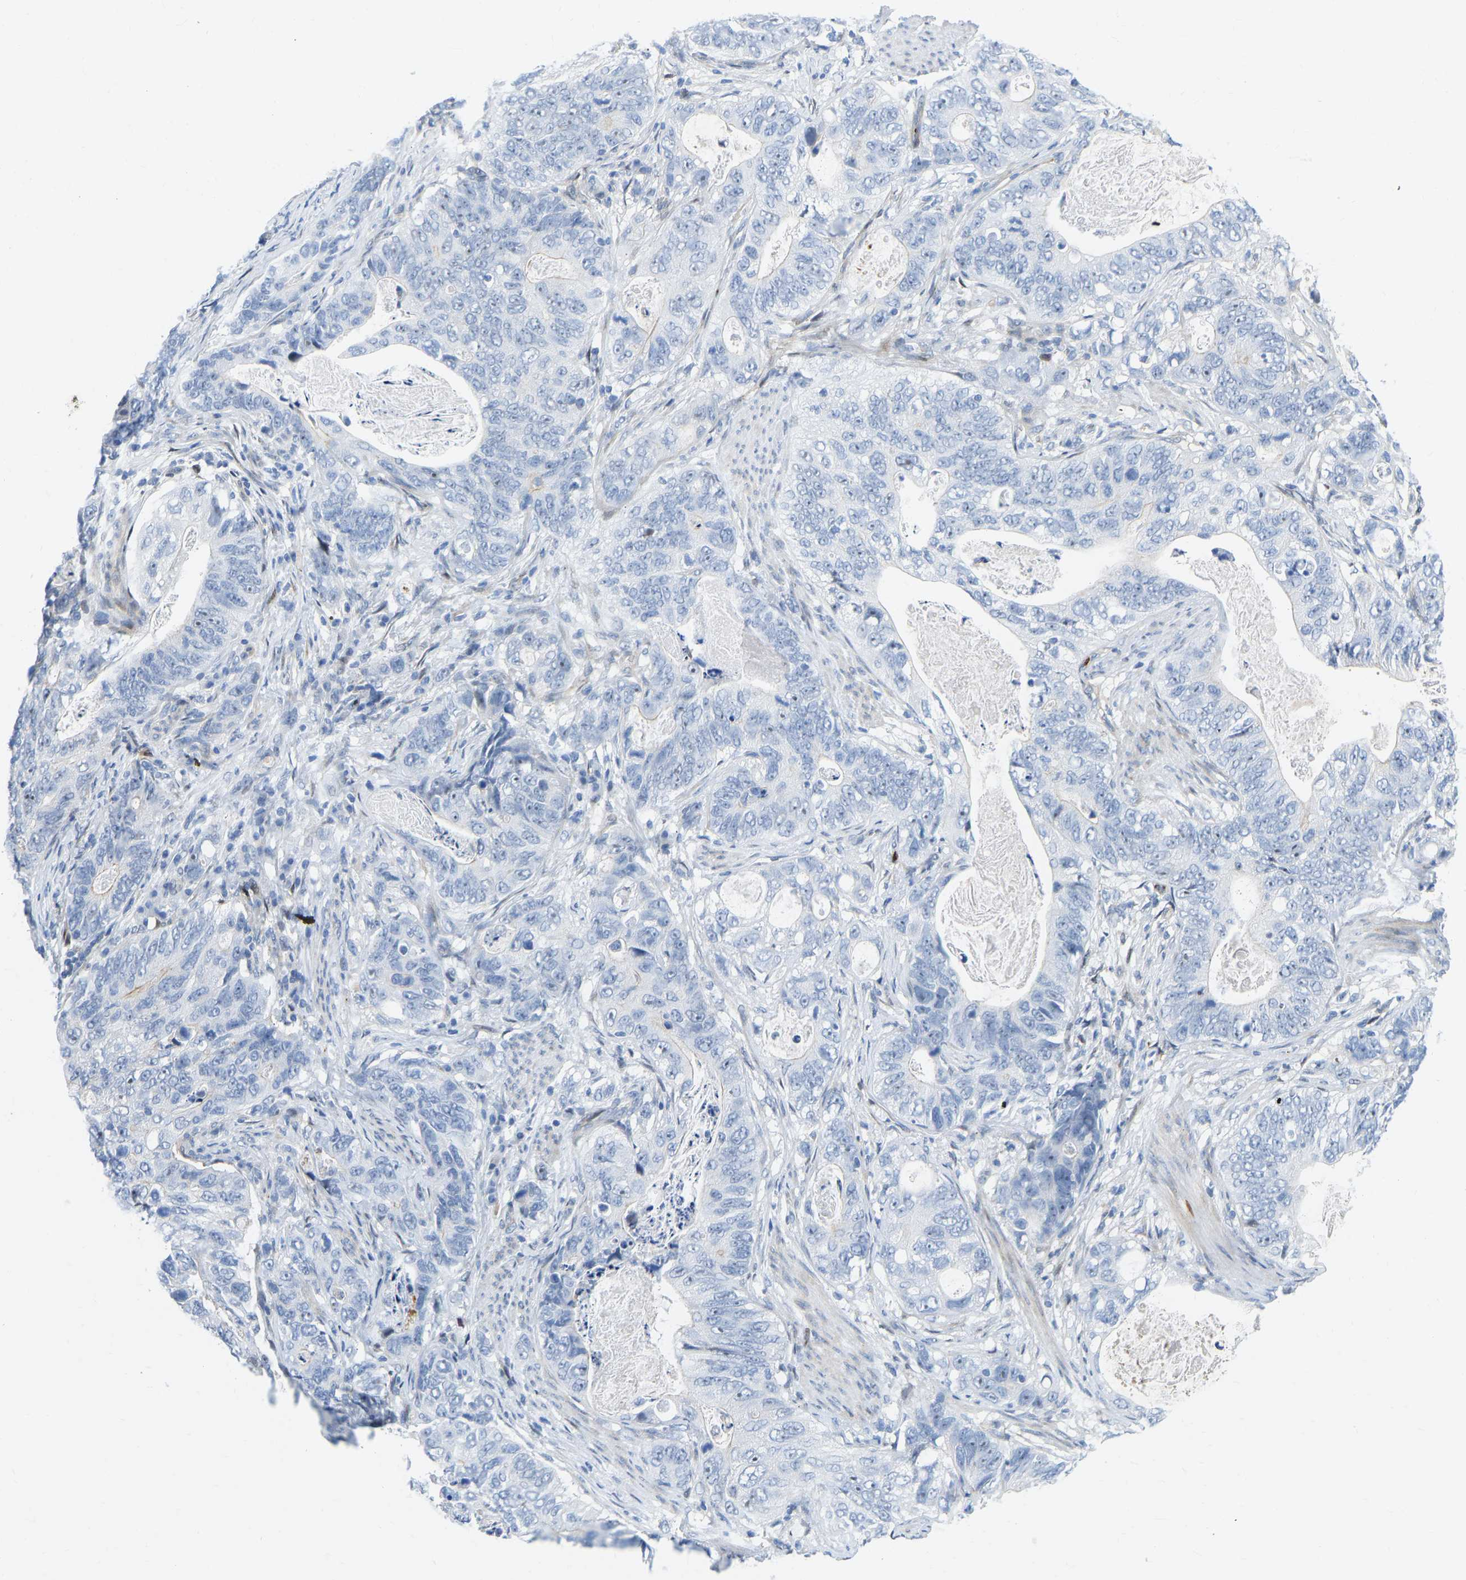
{"staining": {"intensity": "negative", "quantity": "none", "location": "none"}, "tissue": "stomach cancer", "cell_type": "Tumor cells", "image_type": "cancer", "snomed": [{"axis": "morphology", "description": "Normal tissue, NOS"}, {"axis": "morphology", "description": "Adenocarcinoma, NOS"}, {"axis": "topography", "description": "Stomach"}], "caption": "Protein analysis of stomach cancer shows no significant expression in tumor cells.", "gene": "HDAC5", "patient": {"sex": "female", "age": 89}}